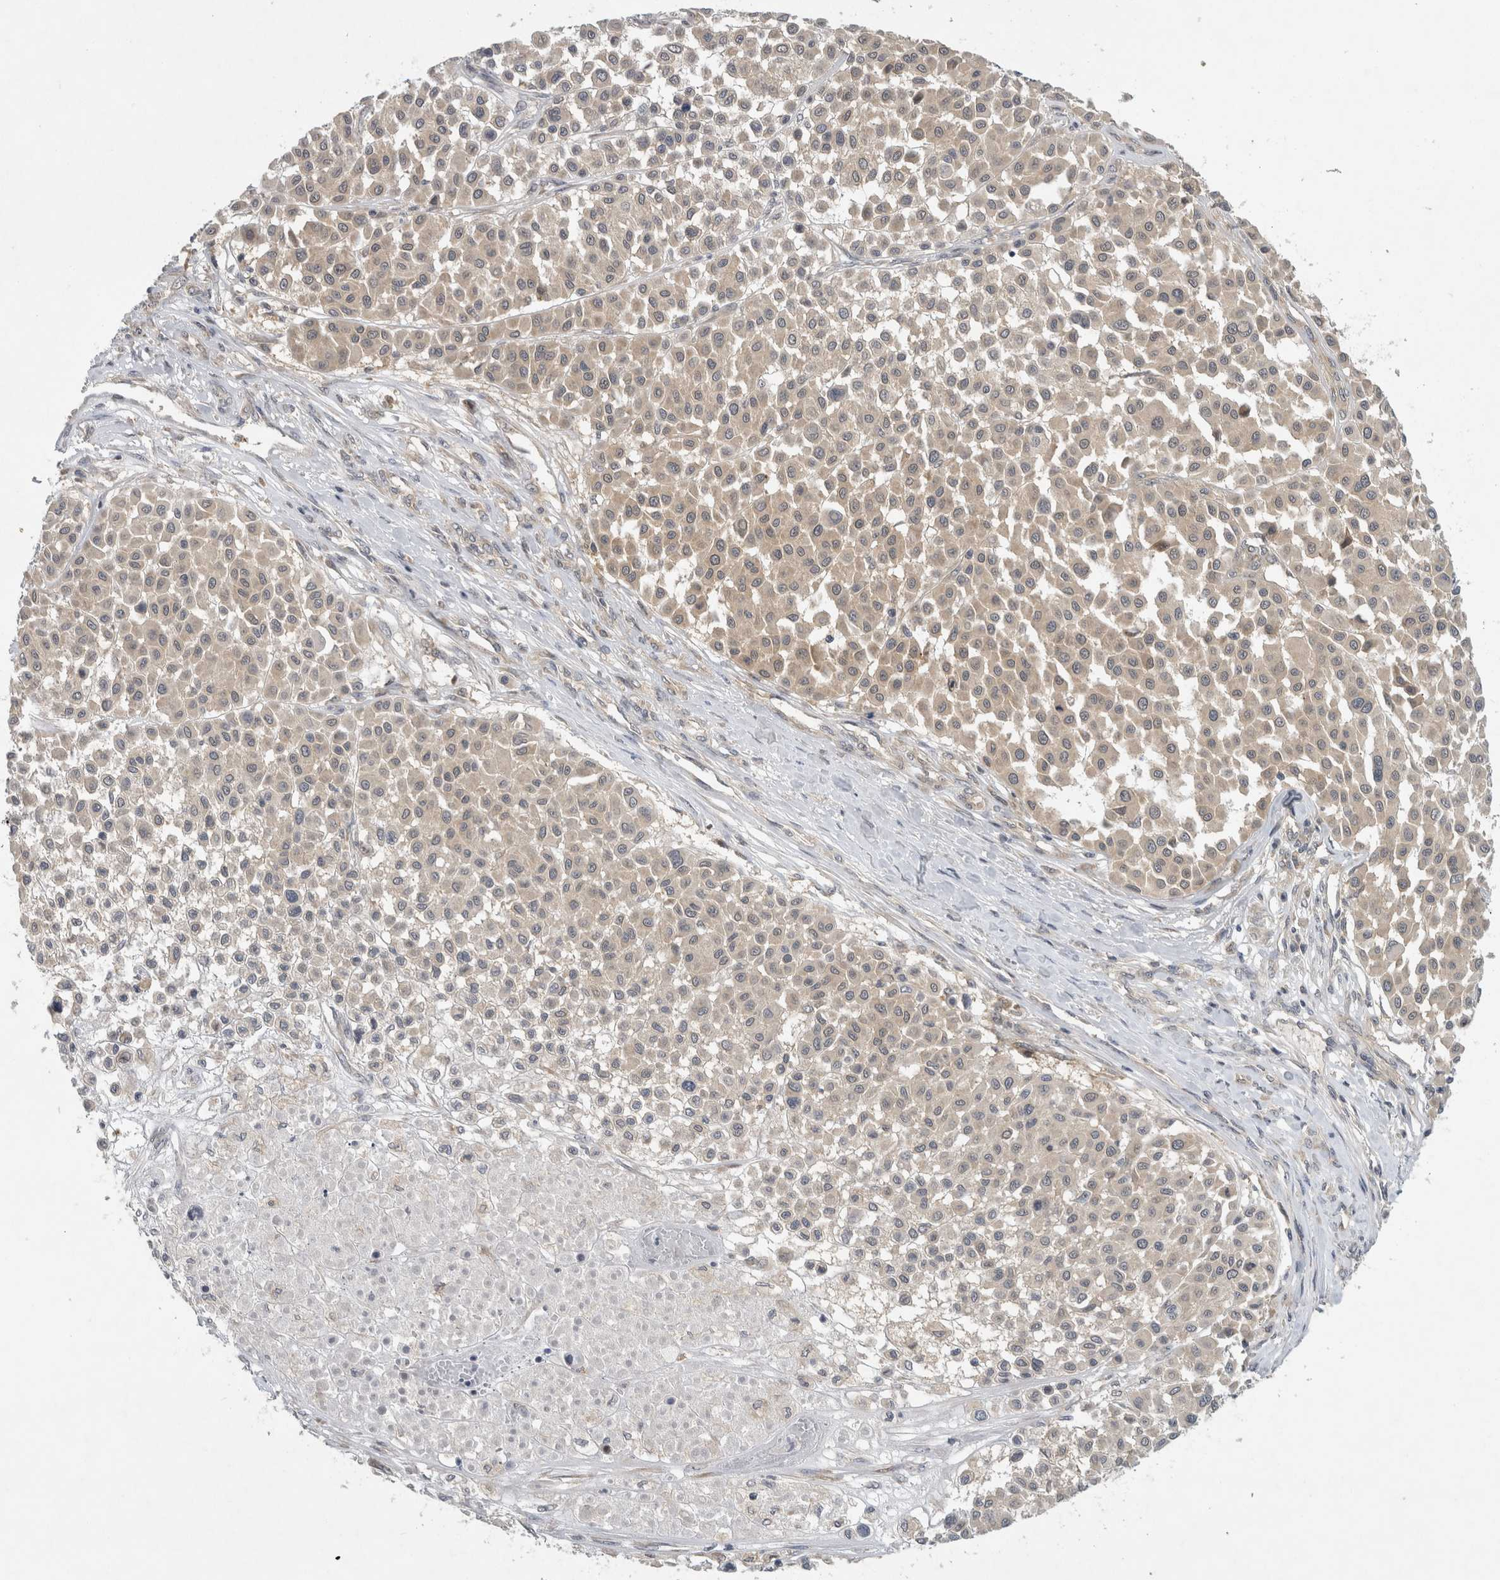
{"staining": {"intensity": "weak", "quantity": "25%-75%", "location": "cytoplasmic/membranous"}, "tissue": "melanoma", "cell_type": "Tumor cells", "image_type": "cancer", "snomed": [{"axis": "morphology", "description": "Malignant melanoma, Metastatic site"}, {"axis": "topography", "description": "Soft tissue"}], "caption": "This image shows malignant melanoma (metastatic site) stained with immunohistochemistry to label a protein in brown. The cytoplasmic/membranous of tumor cells show weak positivity for the protein. Nuclei are counter-stained blue.", "gene": "AASDHPPT", "patient": {"sex": "male", "age": 41}}